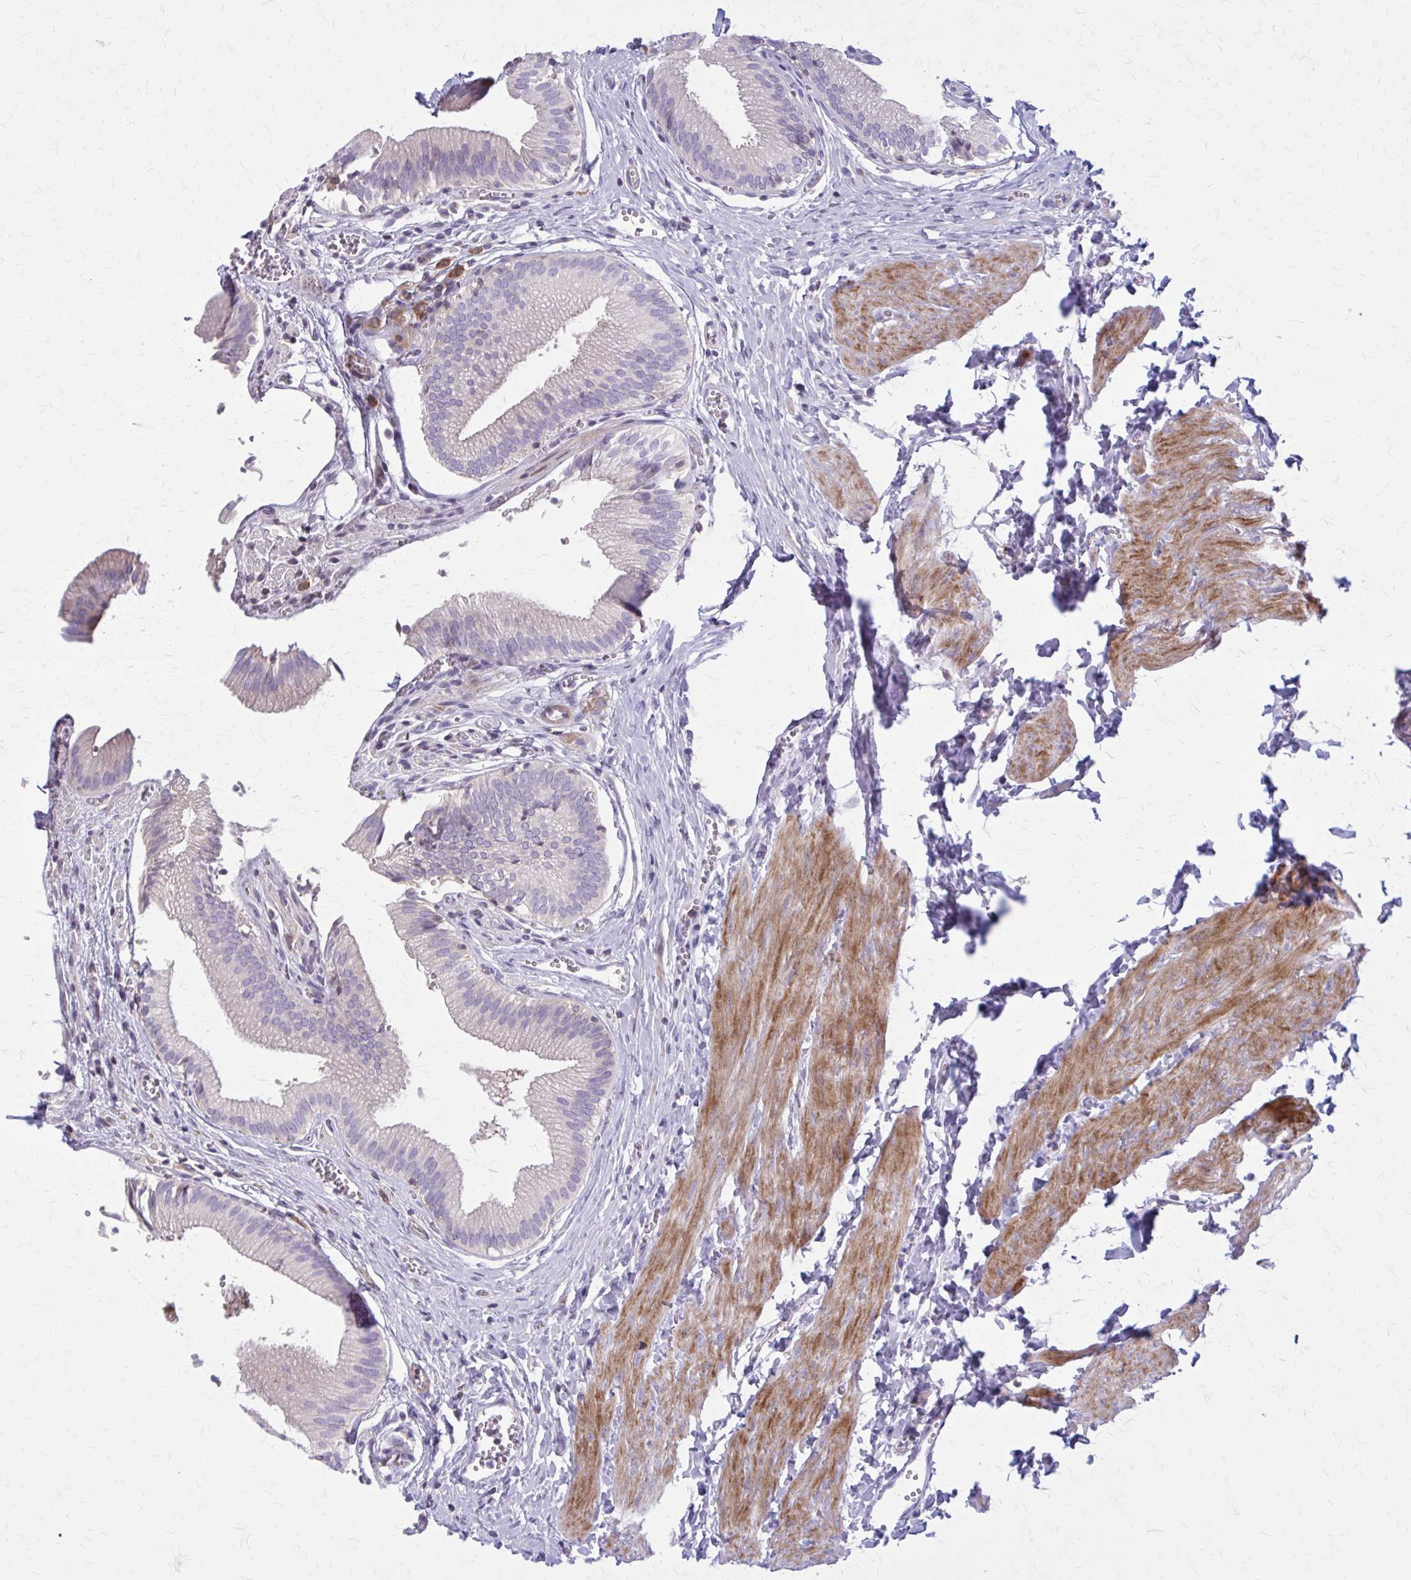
{"staining": {"intensity": "moderate", "quantity": "<25%", "location": "cytoplasmic/membranous"}, "tissue": "gallbladder", "cell_type": "Glandular cells", "image_type": "normal", "snomed": [{"axis": "morphology", "description": "Normal tissue, NOS"}, {"axis": "topography", "description": "Gallbladder"}, {"axis": "topography", "description": "Peripheral nerve tissue"}], "caption": "Immunohistochemistry photomicrograph of benign gallbladder: human gallbladder stained using immunohistochemistry displays low levels of moderate protein expression localized specifically in the cytoplasmic/membranous of glandular cells, appearing as a cytoplasmic/membranous brown color.", "gene": "PITPNM1", "patient": {"sex": "male", "age": 17}}